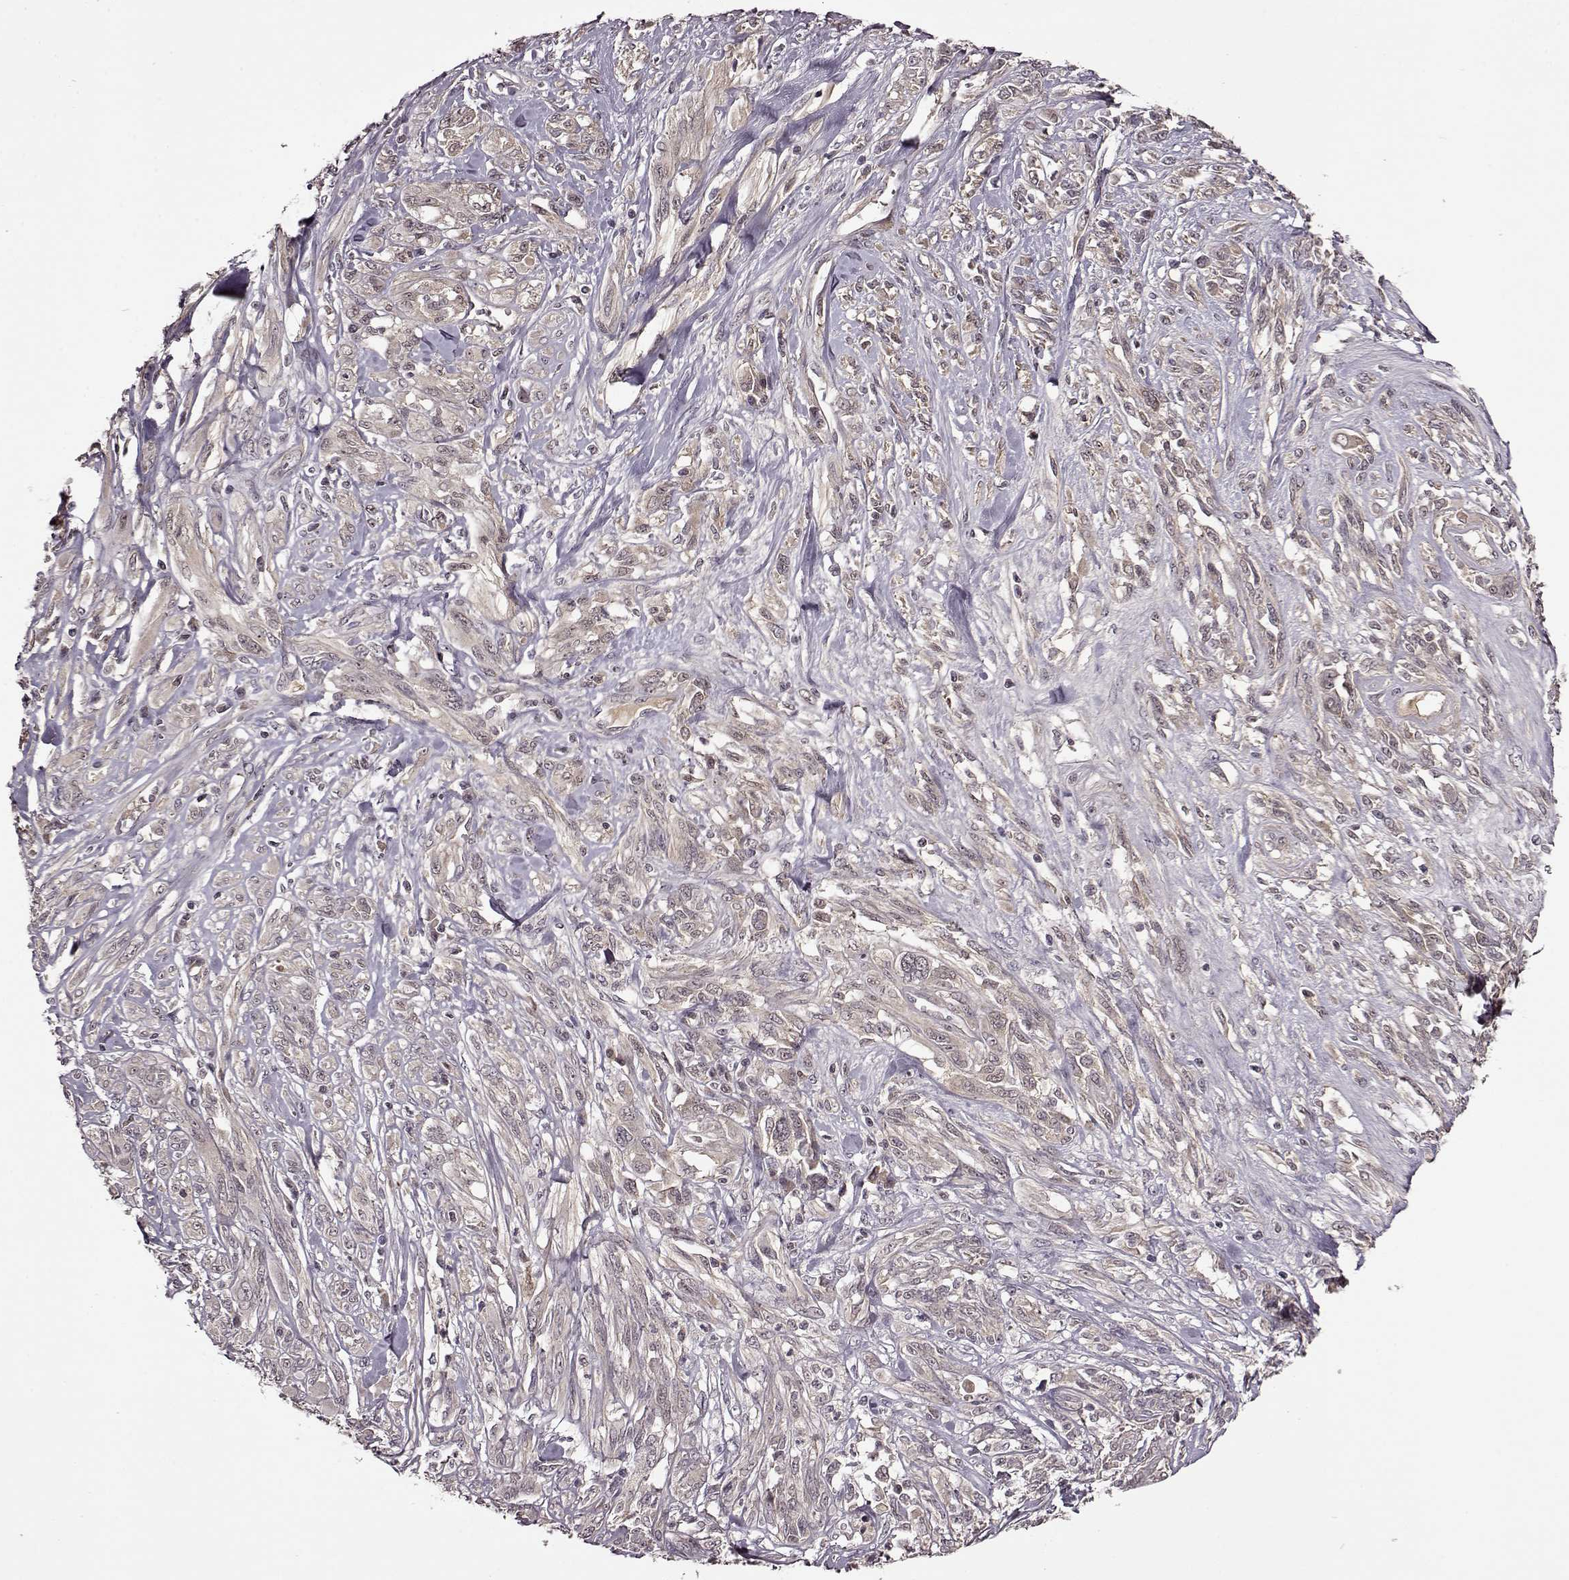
{"staining": {"intensity": "weak", "quantity": "<25%", "location": "cytoplasmic/membranous"}, "tissue": "melanoma", "cell_type": "Tumor cells", "image_type": "cancer", "snomed": [{"axis": "morphology", "description": "Malignant melanoma, NOS"}, {"axis": "topography", "description": "Skin"}], "caption": "The micrograph reveals no staining of tumor cells in melanoma.", "gene": "MAIP1", "patient": {"sex": "female", "age": 91}}